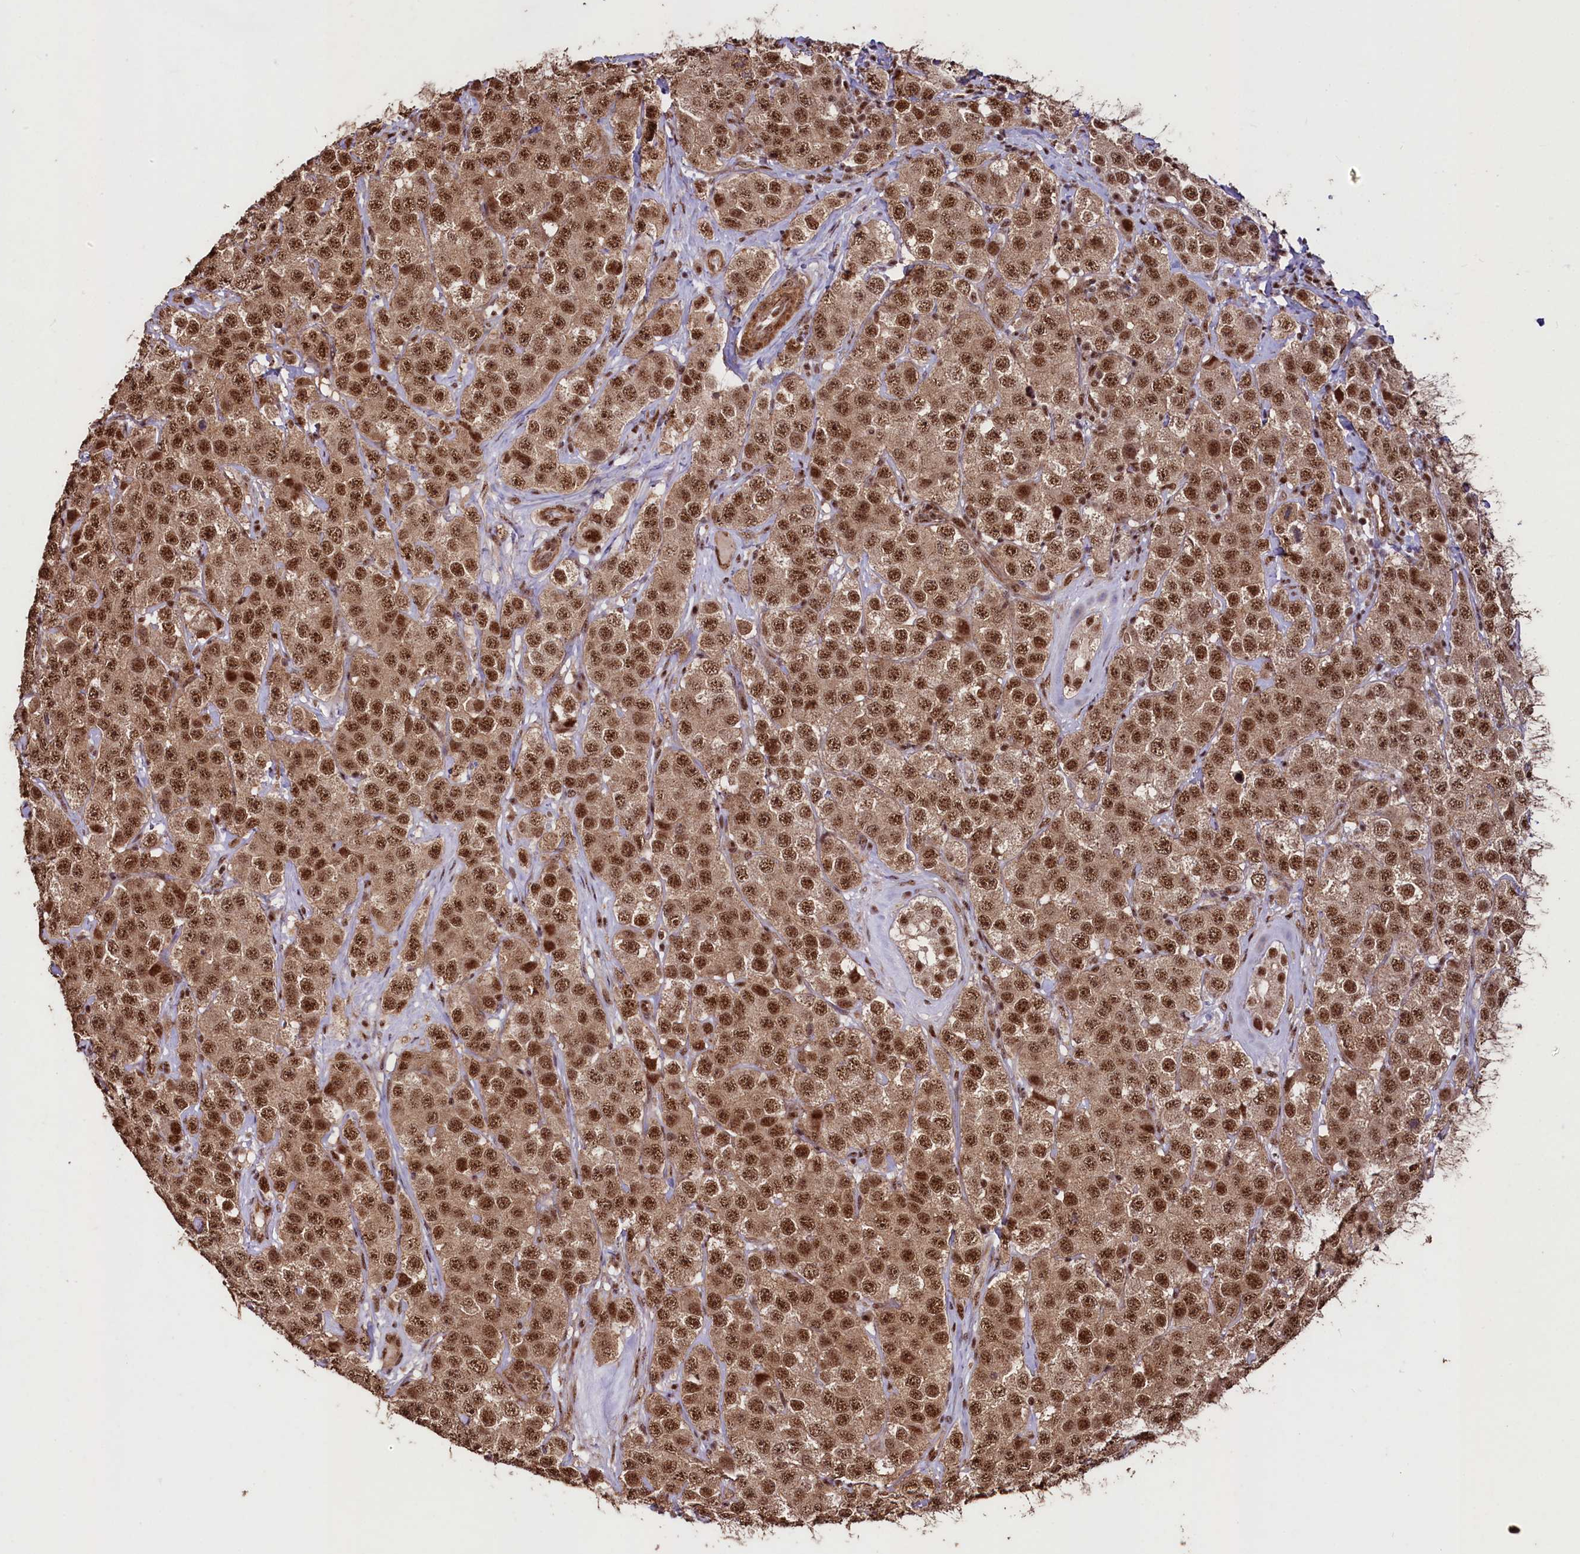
{"staining": {"intensity": "moderate", "quantity": ">75%", "location": "nuclear"}, "tissue": "testis cancer", "cell_type": "Tumor cells", "image_type": "cancer", "snomed": [{"axis": "morphology", "description": "Seminoma, NOS"}, {"axis": "topography", "description": "Testis"}], "caption": "Moderate nuclear expression for a protein is identified in about >75% of tumor cells of testis seminoma using immunohistochemistry (IHC).", "gene": "SFSWAP", "patient": {"sex": "male", "age": 28}}